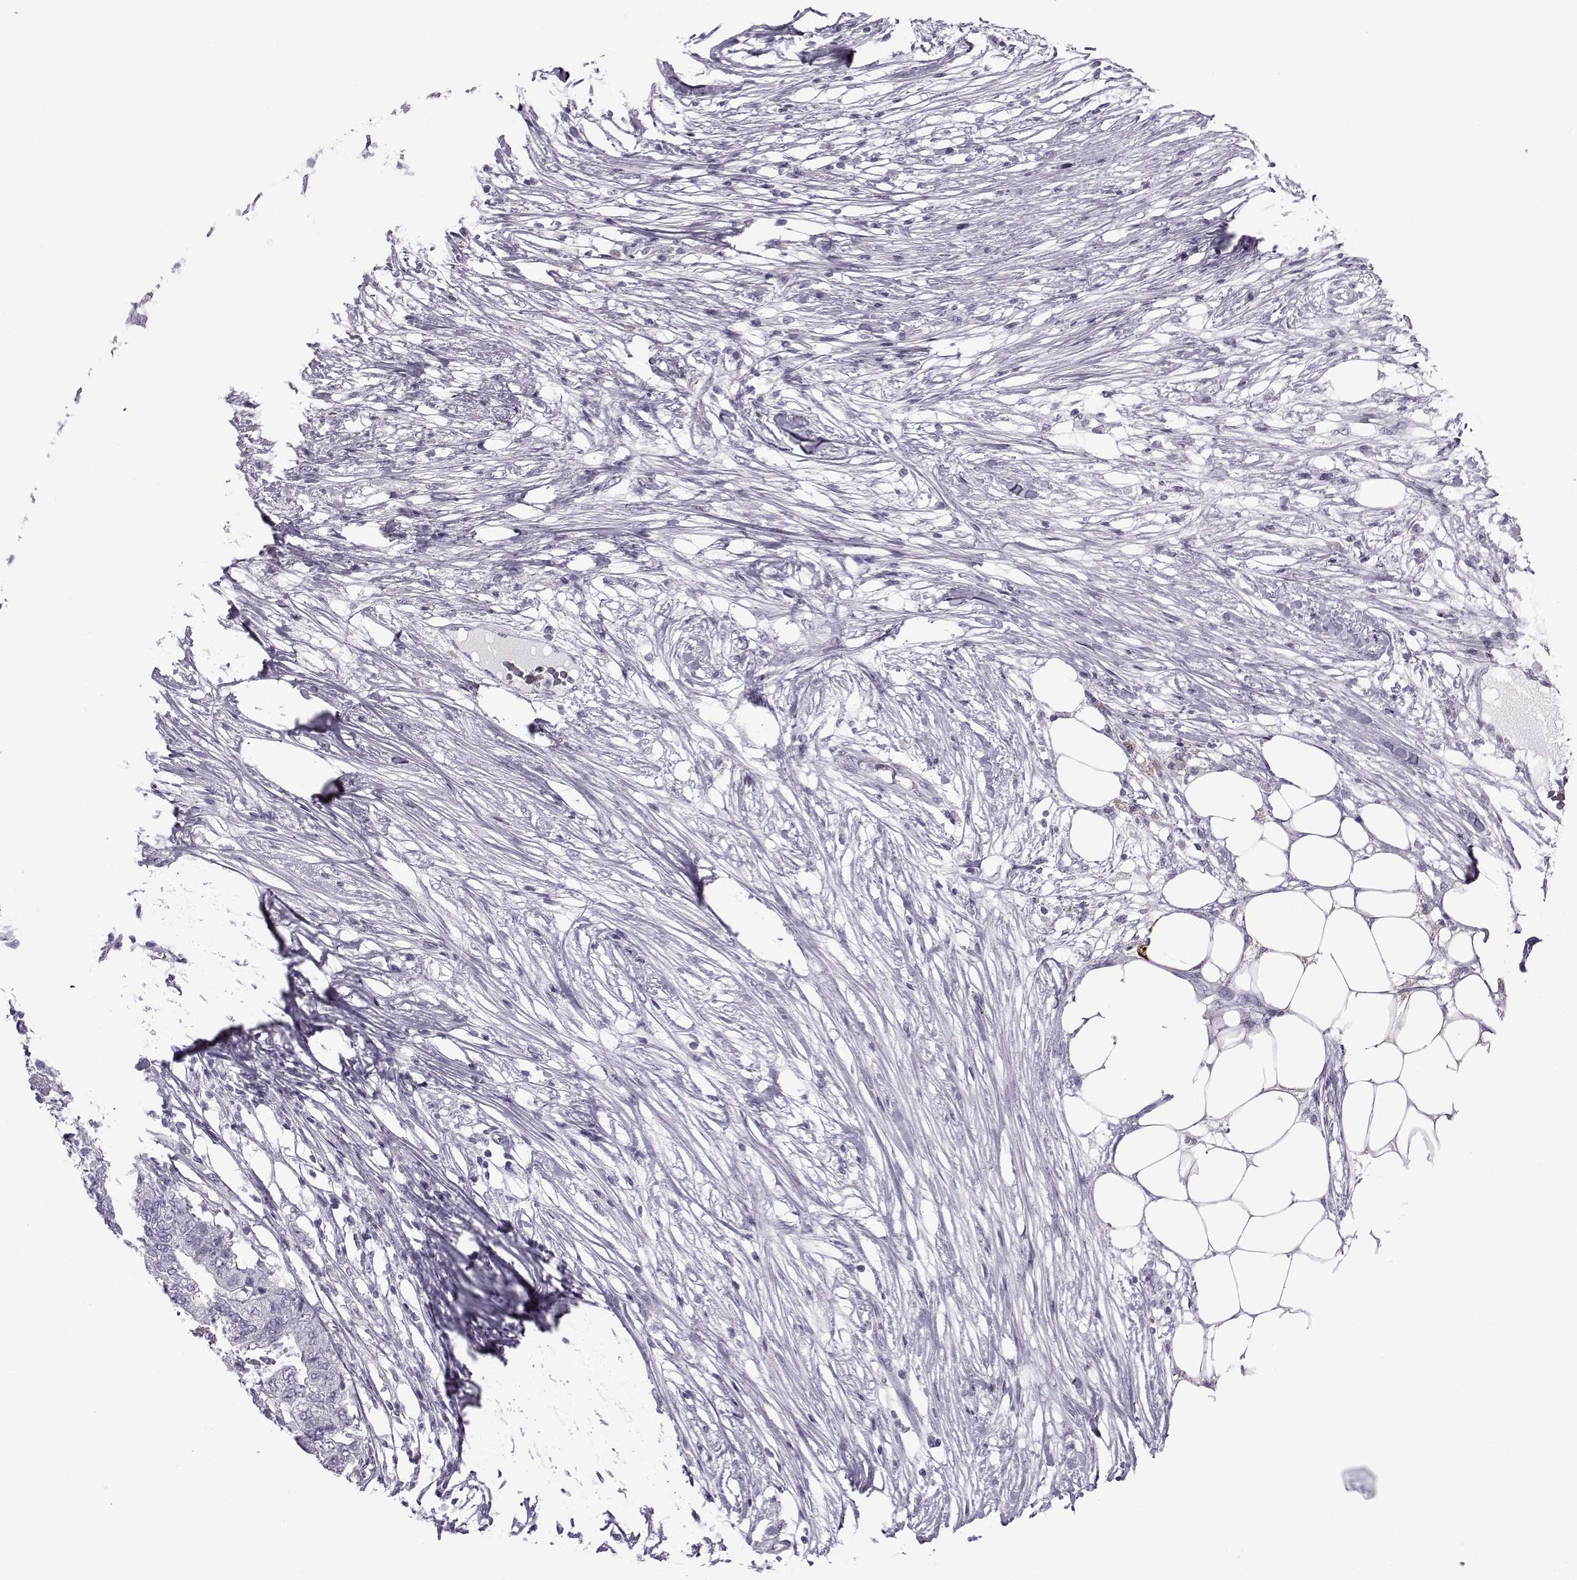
{"staining": {"intensity": "negative", "quantity": "none", "location": "none"}, "tissue": "colorectal cancer", "cell_type": "Tumor cells", "image_type": "cancer", "snomed": [{"axis": "morphology", "description": "Adenocarcinoma, NOS"}, {"axis": "topography", "description": "Colon"}], "caption": "DAB (3,3'-diaminobenzidine) immunohistochemical staining of adenocarcinoma (colorectal) displays no significant staining in tumor cells.", "gene": "OIP5", "patient": {"sex": "female", "age": 48}}